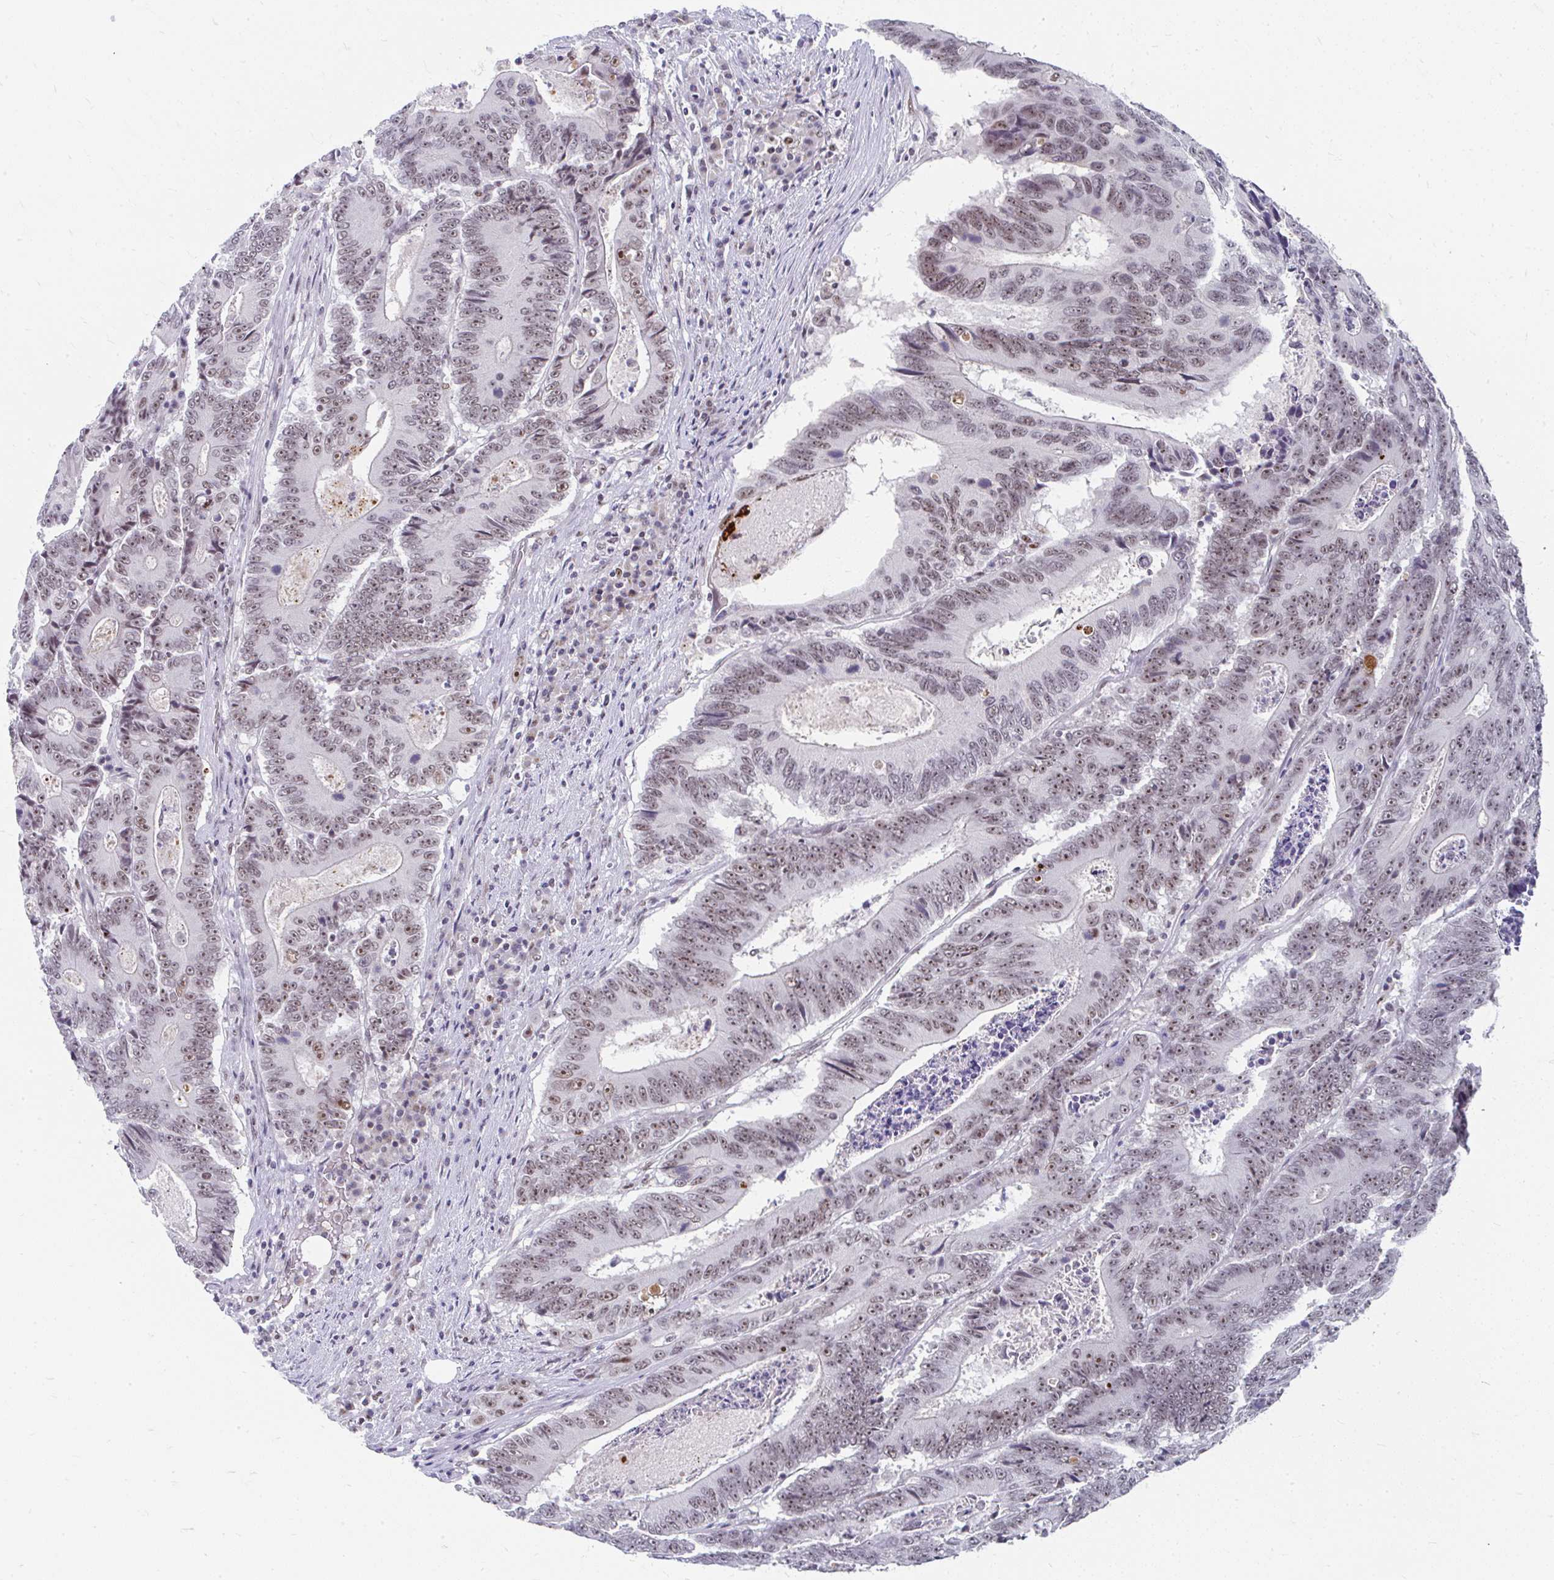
{"staining": {"intensity": "moderate", "quantity": ">75%", "location": "nuclear"}, "tissue": "colorectal cancer", "cell_type": "Tumor cells", "image_type": "cancer", "snomed": [{"axis": "morphology", "description": "Adenocarcinoma, NOS"}, {"axis": "topography", "description": "Colon"}], "caption": "A histopathology image of human colorectal cancer (adenocarcinoma) stained for a protein exhibits moderate nuclear brown staining in tumor cells. (DAB IHC, brown staining for protein, blue staining for nuclei).", "gene": "GTF2H1", "patient": {"sex": "male", "age": 83}}